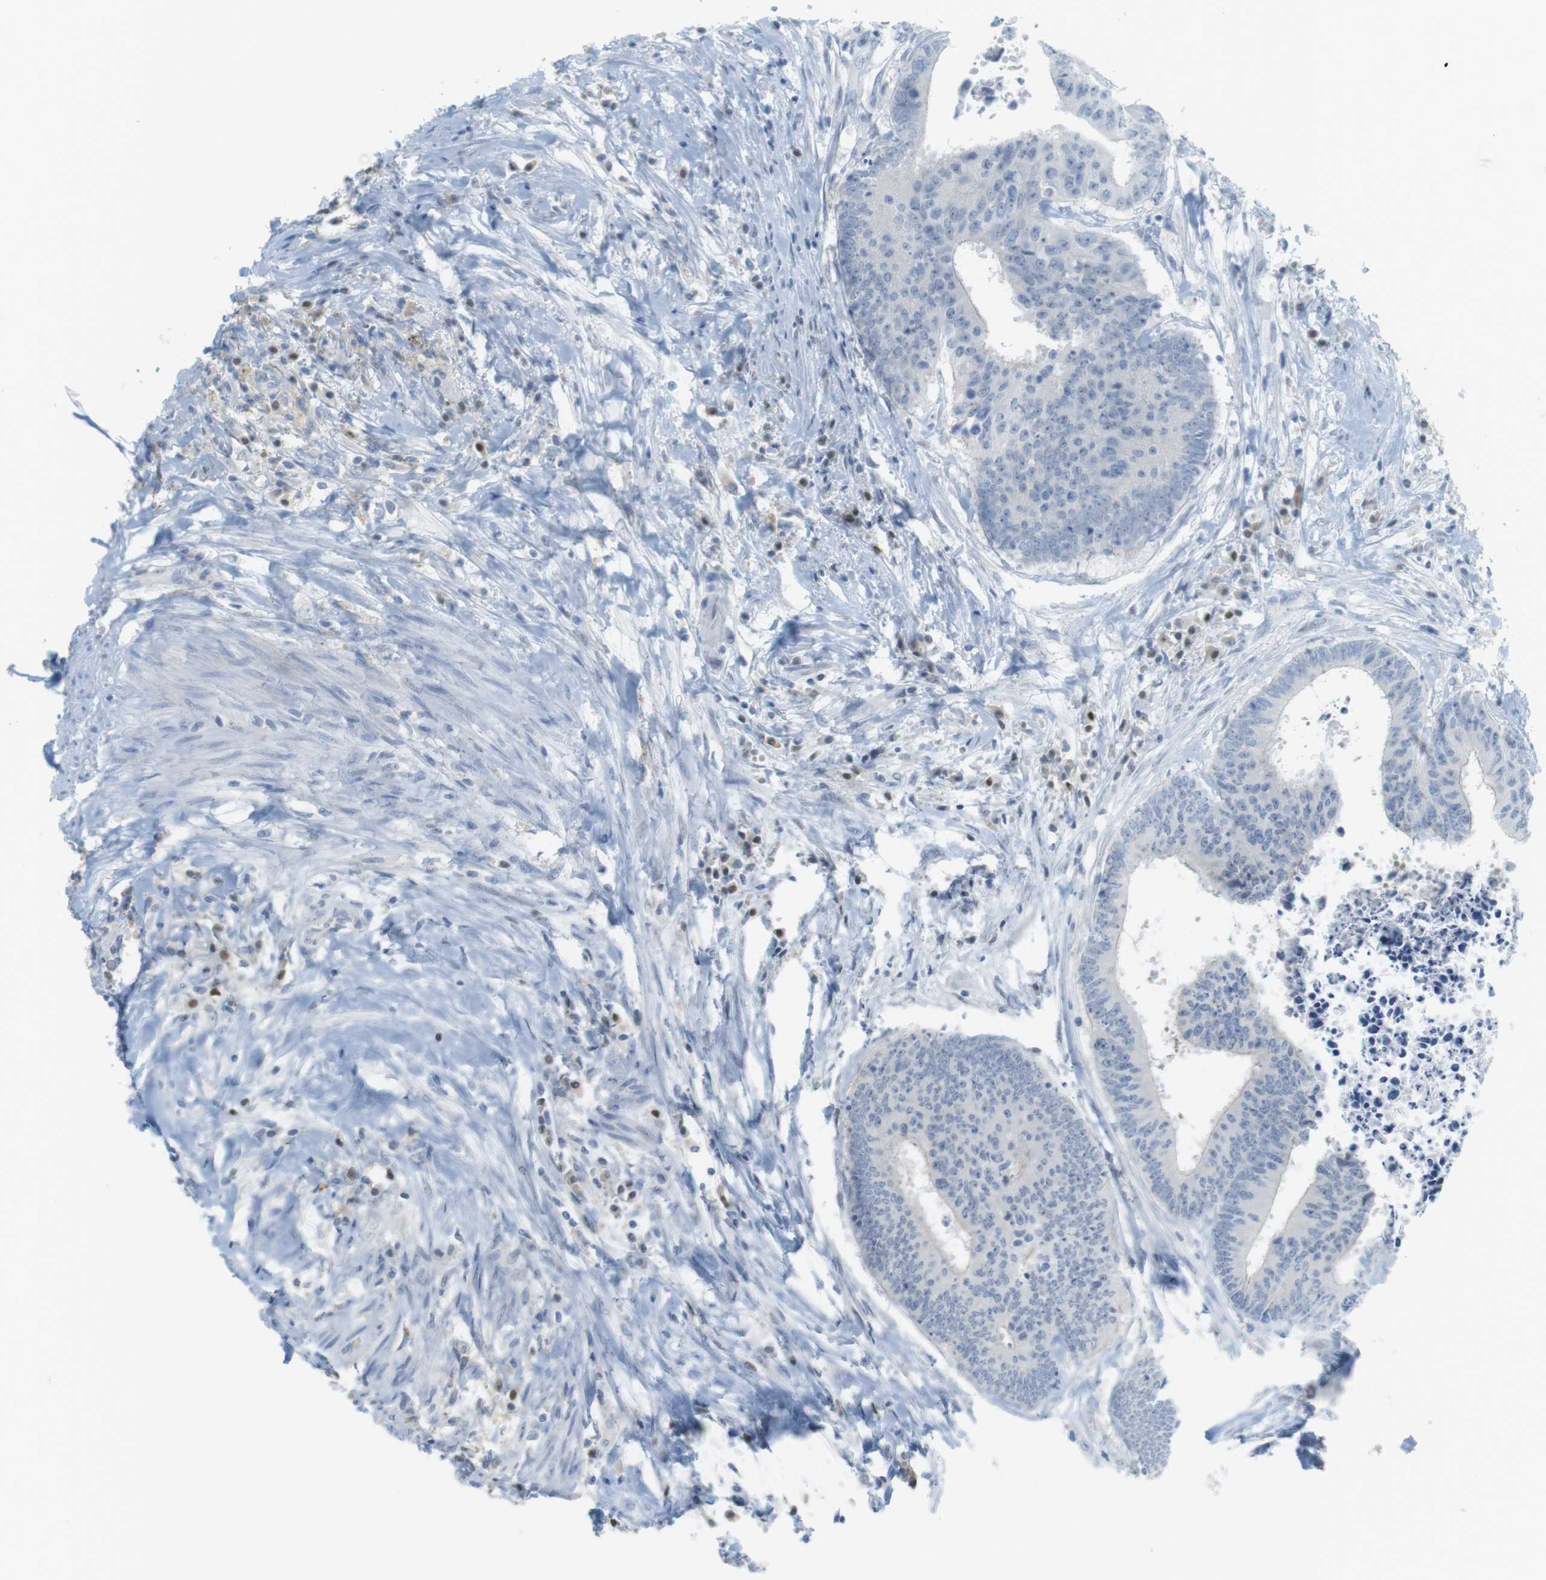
{"staining": {"intensity": "negative", "quantity": "none", "location": "none"}, "tissue": "colorectal cancer", "cell_type": "Tumor cells", "image_type": "cancer", "snomed": [{"axis": "morphology", "description": "Adenocarcinoma, NOS"}, {"axis": "topography", "description": "Rectum"}], "caption": "Colorectal cancer (adenocarcinoma) was stained to show a protein in brown. There is no significant expression in tumor cells.", "gene": "CREB3L2", "patient": {"sex": "male", "age": 72}}